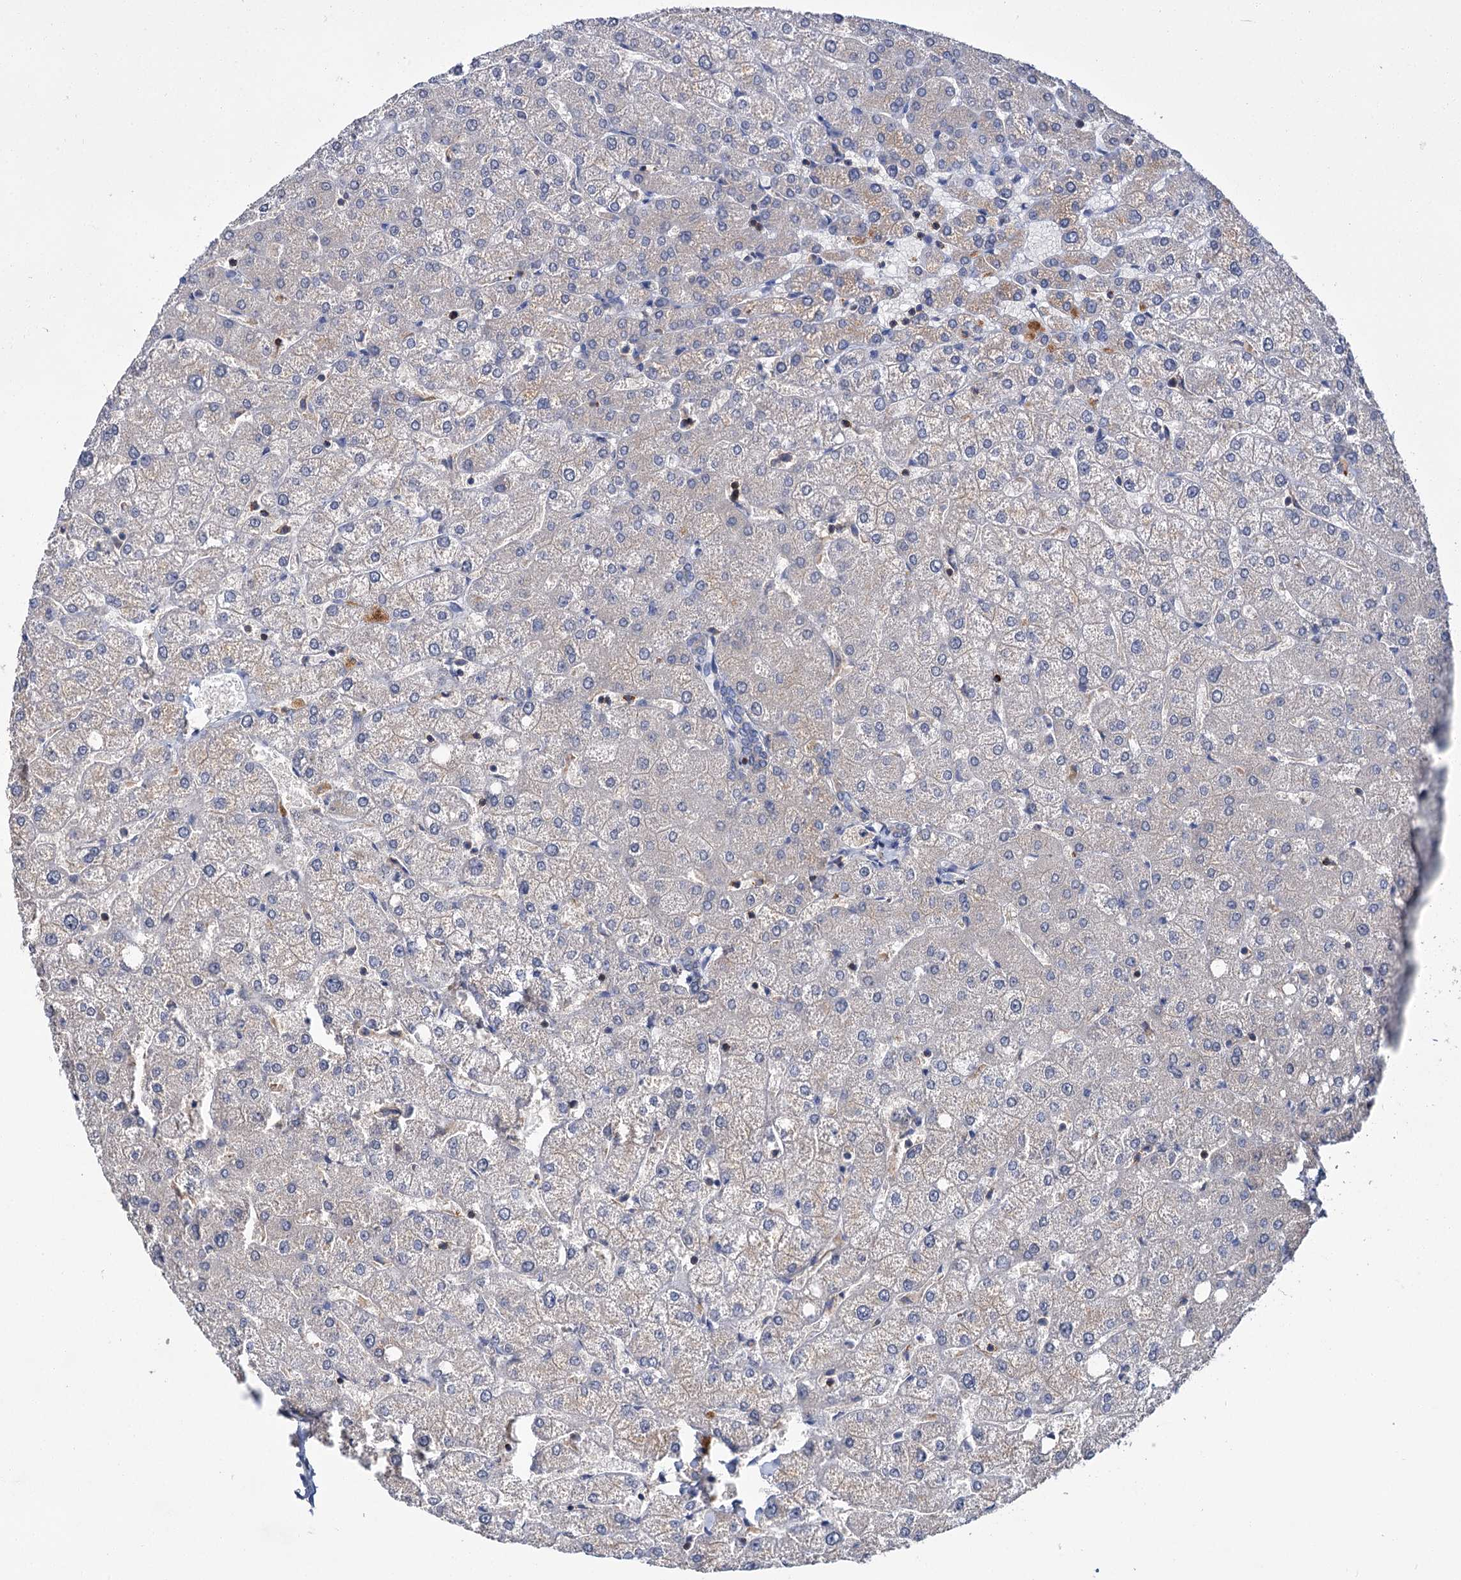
{"staining": {"intensity": "negative", "quantity": "none", "location": "none"}, "tissue": "liver", "cell_type": "Cholangiocytes", "image_type": "normal", "snomed": [{"axis": "morphology", "description": "Normal tissue, NOS"}, {"axis": "topography", "description": "Liver"}], "caption": "The image reveals no staining of cholangiocytes in unremarkable liver.", "gene": "FGFR2", "patient": {"sex": "female", "age": 54}}